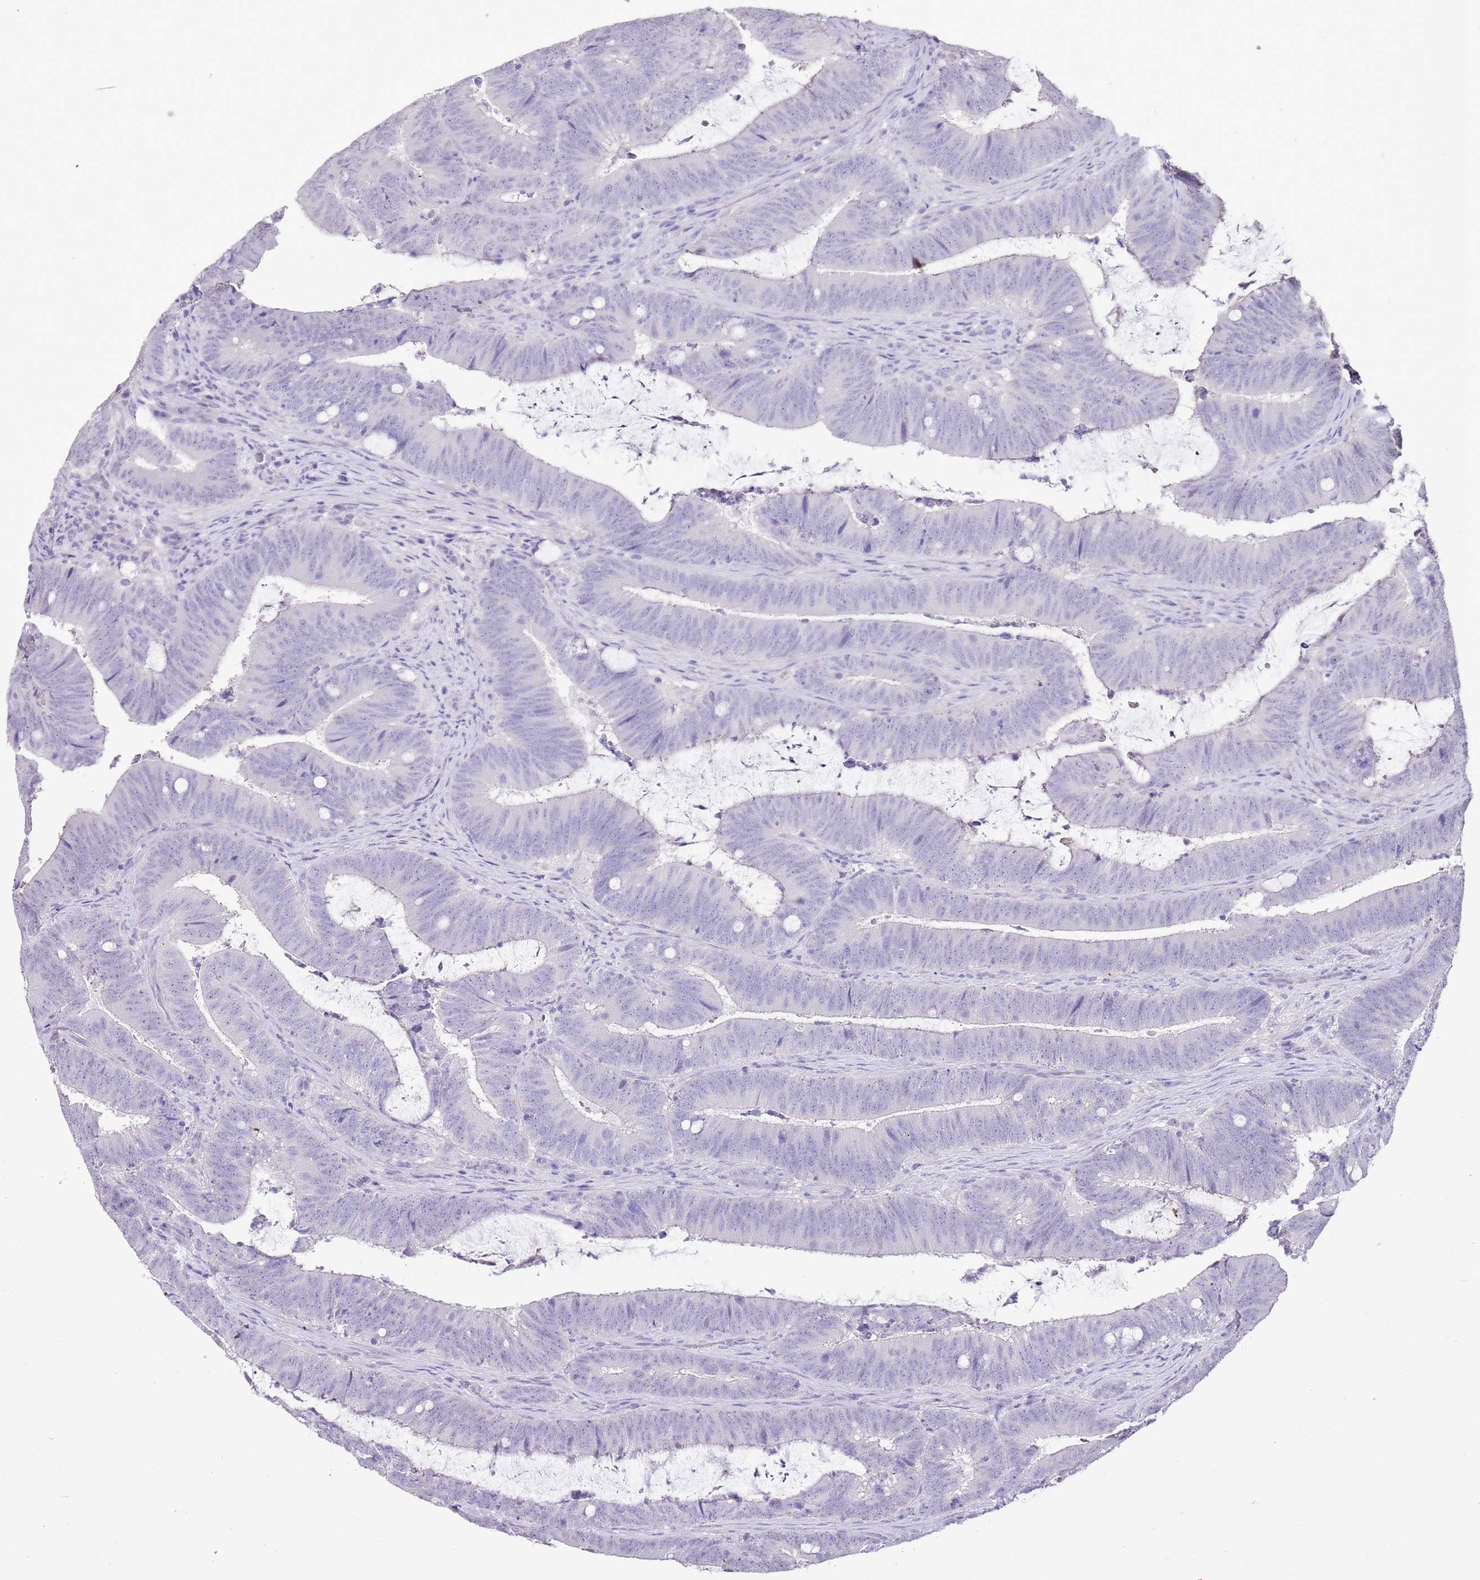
{"staining": {"intensity": "negative", "quantity": "none", "location": "none"}, "tissue": "colorectal cancer", "cell_type": "Tumor cells", "image_type": "cancer", "snomed": [{"axis": "morphology", "description": "Adenocarcinoma, NOS"}, {"axis": "topography", "description": "Colon"}], "caption": "Image shows no protein expression in tumor cells of colorectal adenocarcinoma tissue.", "gene": "XPO7", "patient": {"sex": "female", "age": 43}}